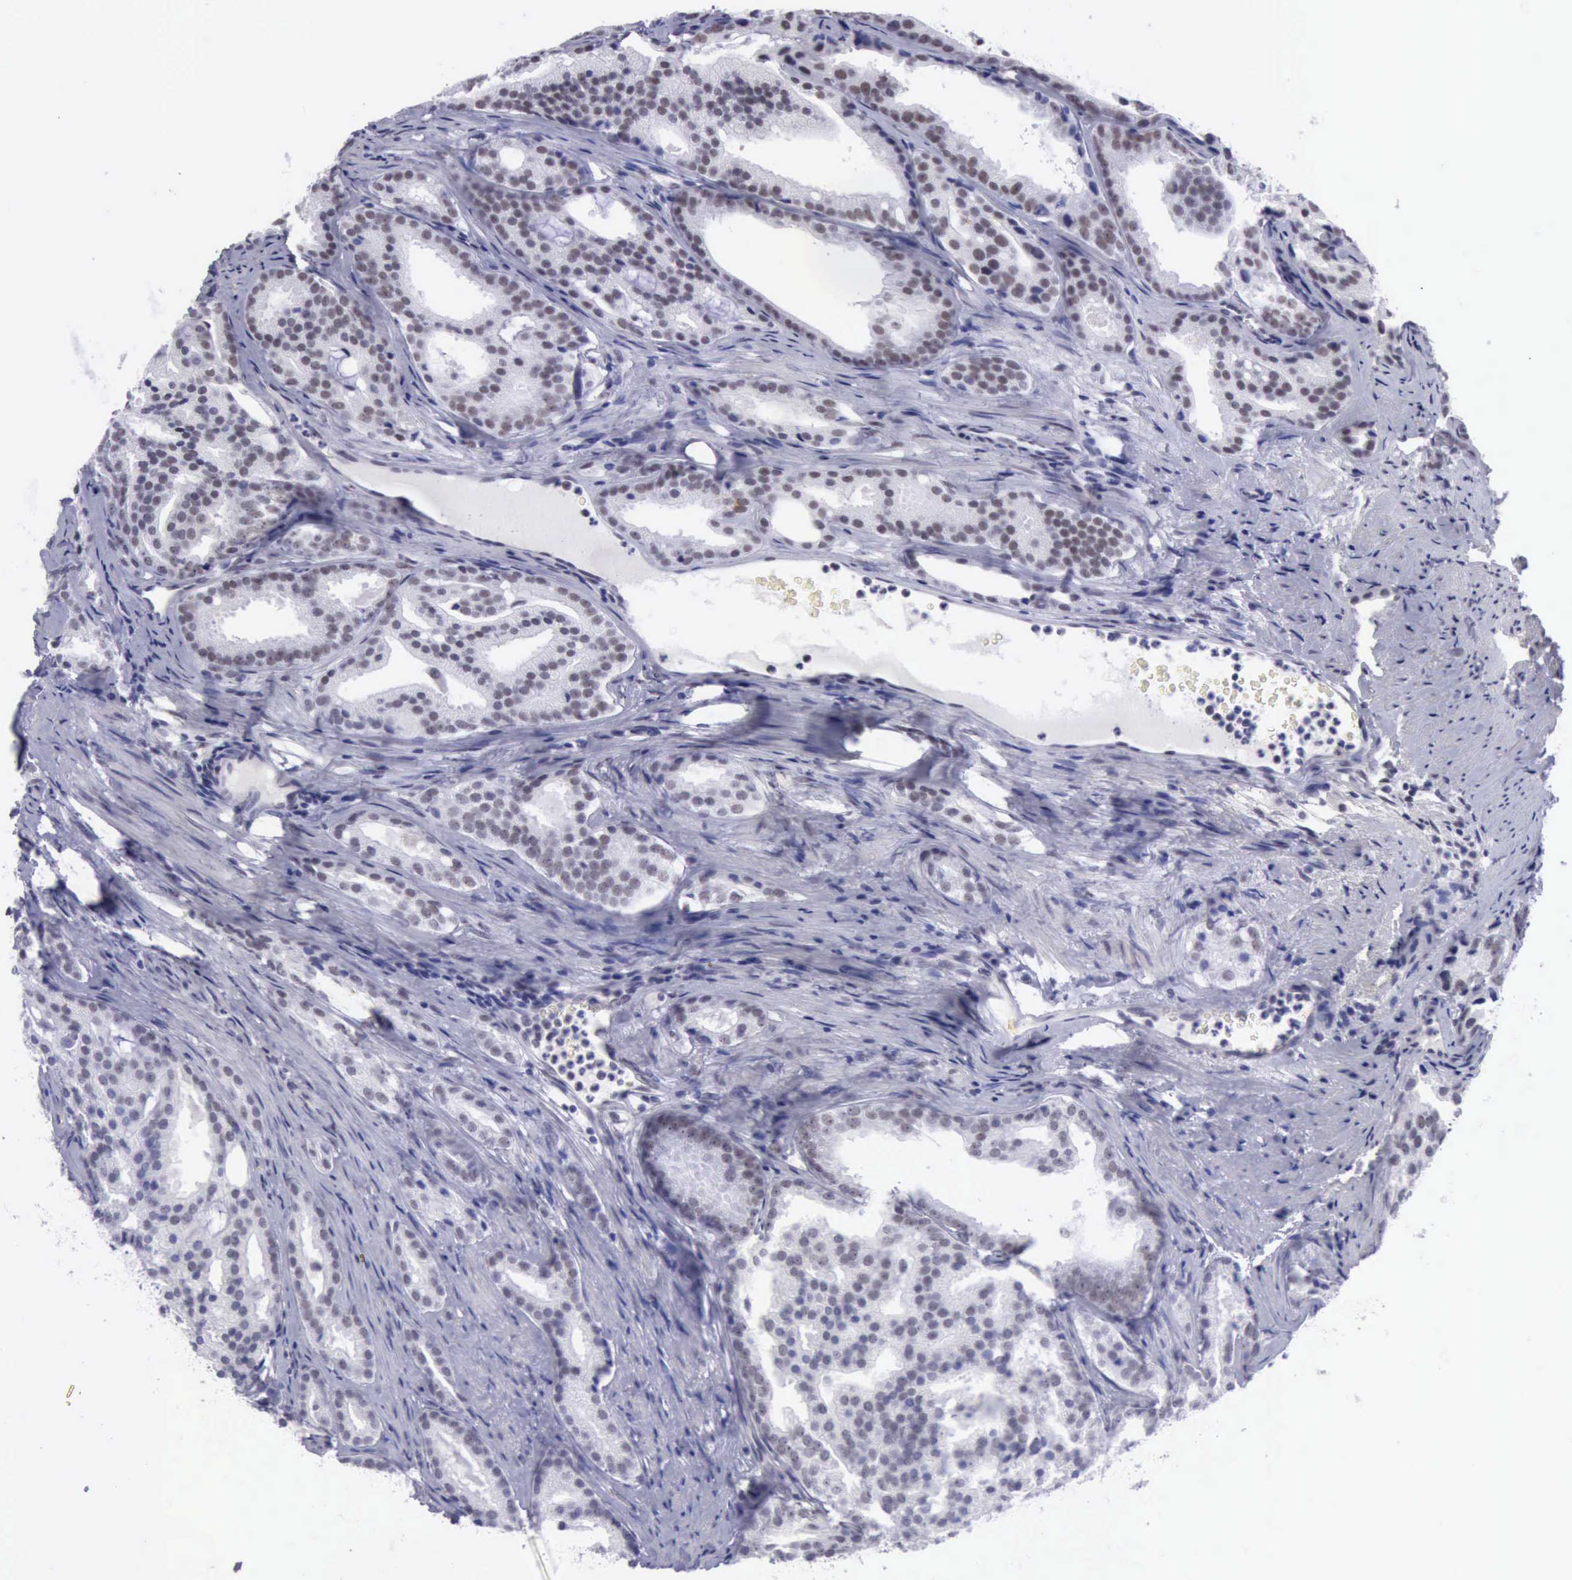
{"staining": {"intensity": "weak", "quantity": "<25%", "location": "nuclear"}, "tissue": "prostate cancer", "cell_type": "Tumor cells", "image_type": "cancer", "snomed": [{"axis": "morphology", "description": "Adenocarcinoma, High grade"}, {"axis": "topography", "description": "Prostate"}], "caption": "IHC histopathology image of prostate cancer stained for a protein (brown), which exhibits no positivity in tumor cells.", "gene": "EP300", "patient": {"sex": "male", "age": 64}}